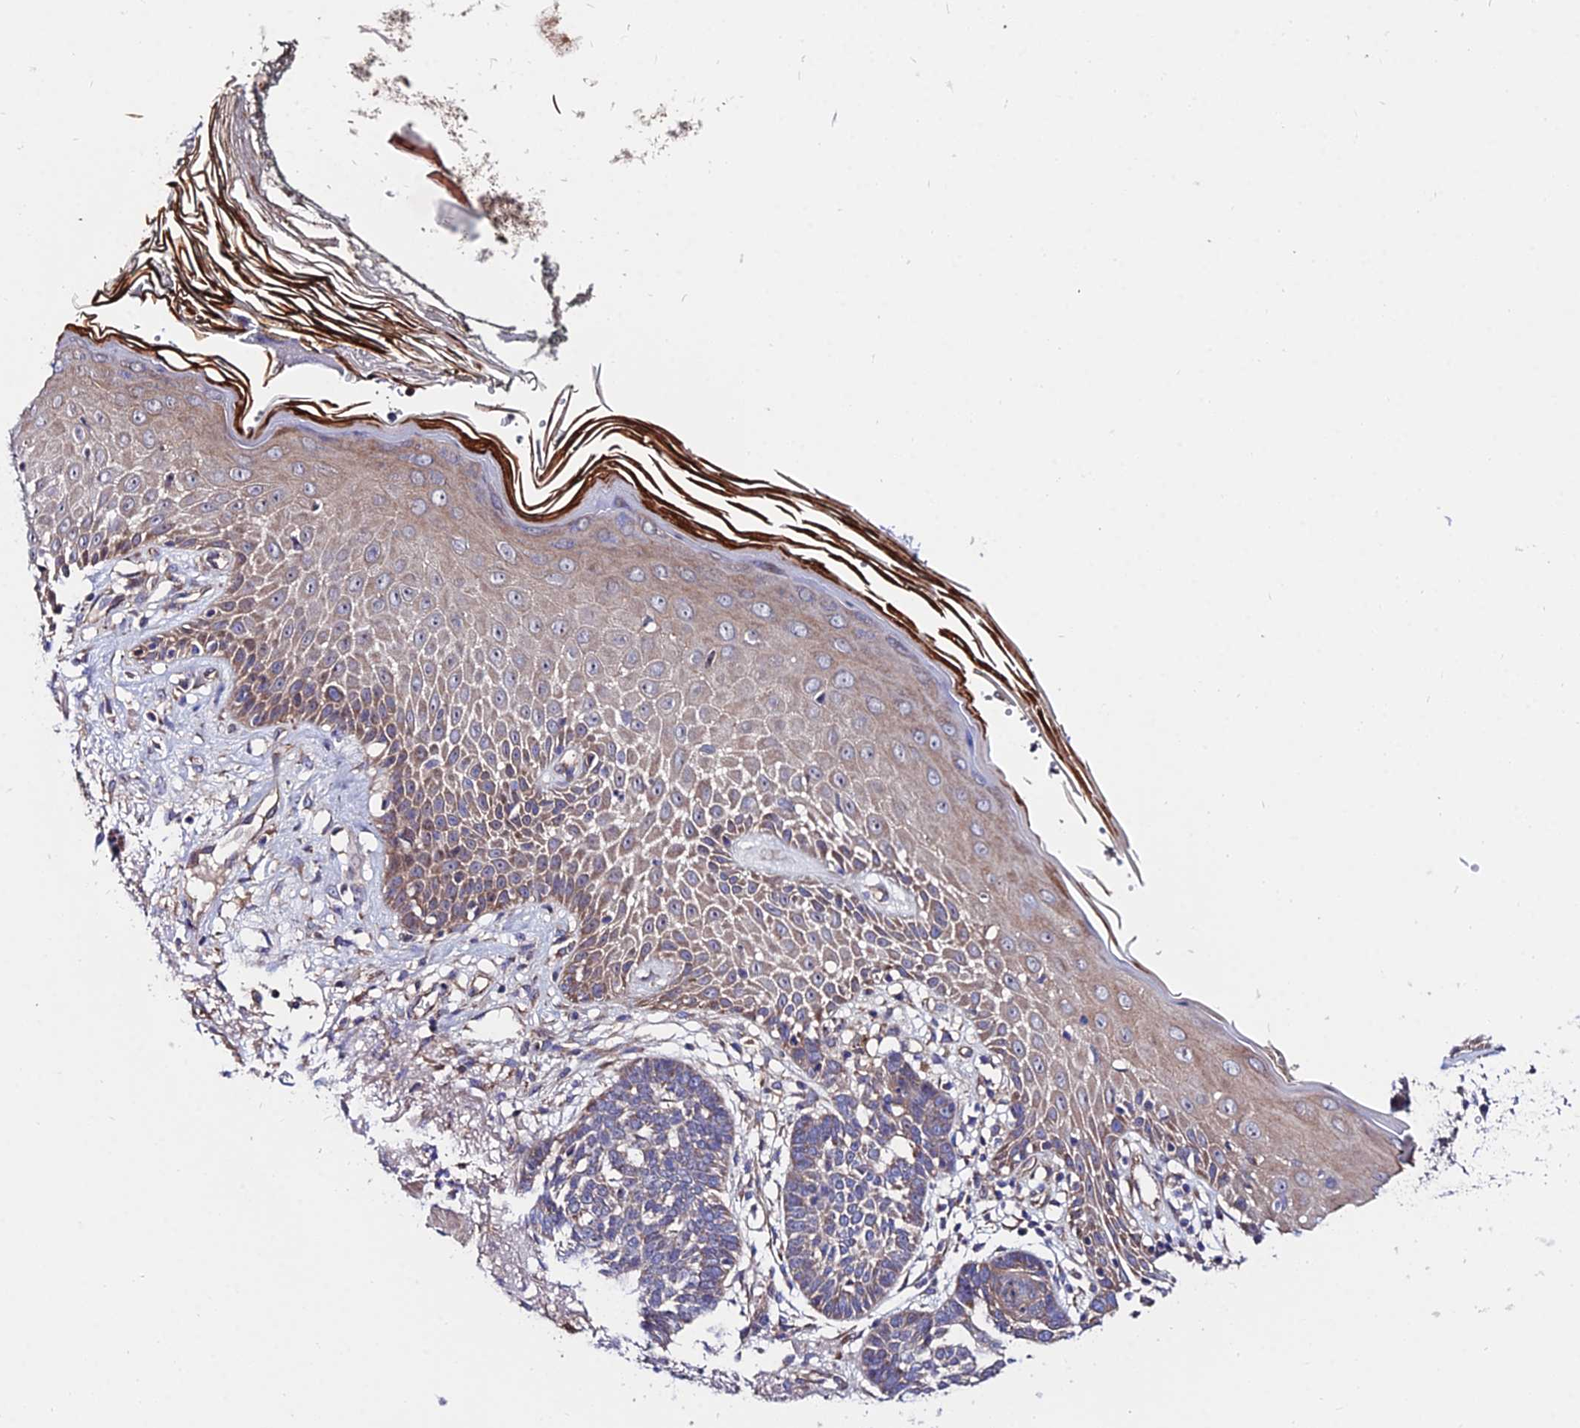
{"staining": {"intensity": "moderate", "quantity": "<25%", "location": "cytoplasmic/membranous"}, "tissue": "skin cancer", "cell_type": "Tumor cells", "image_type": "cancer", "snomed": [{"axis": "morphology", "description": "Normal tissue, NOS"}, {"axis": "morphology", "description": "Basal cell carcinoma"}, {"axis": "topography", "description": "Skin"}], "caption": "DAB immunohistochemical staining of skin basal cell carcinoma exhibits moderate cytoplasmic/membranous protein staining in about <25% of tumor cells. Nuclei are stained in blue.", "gene": "CDC37L1", "patient": {"sex": "male", "age": 64}}